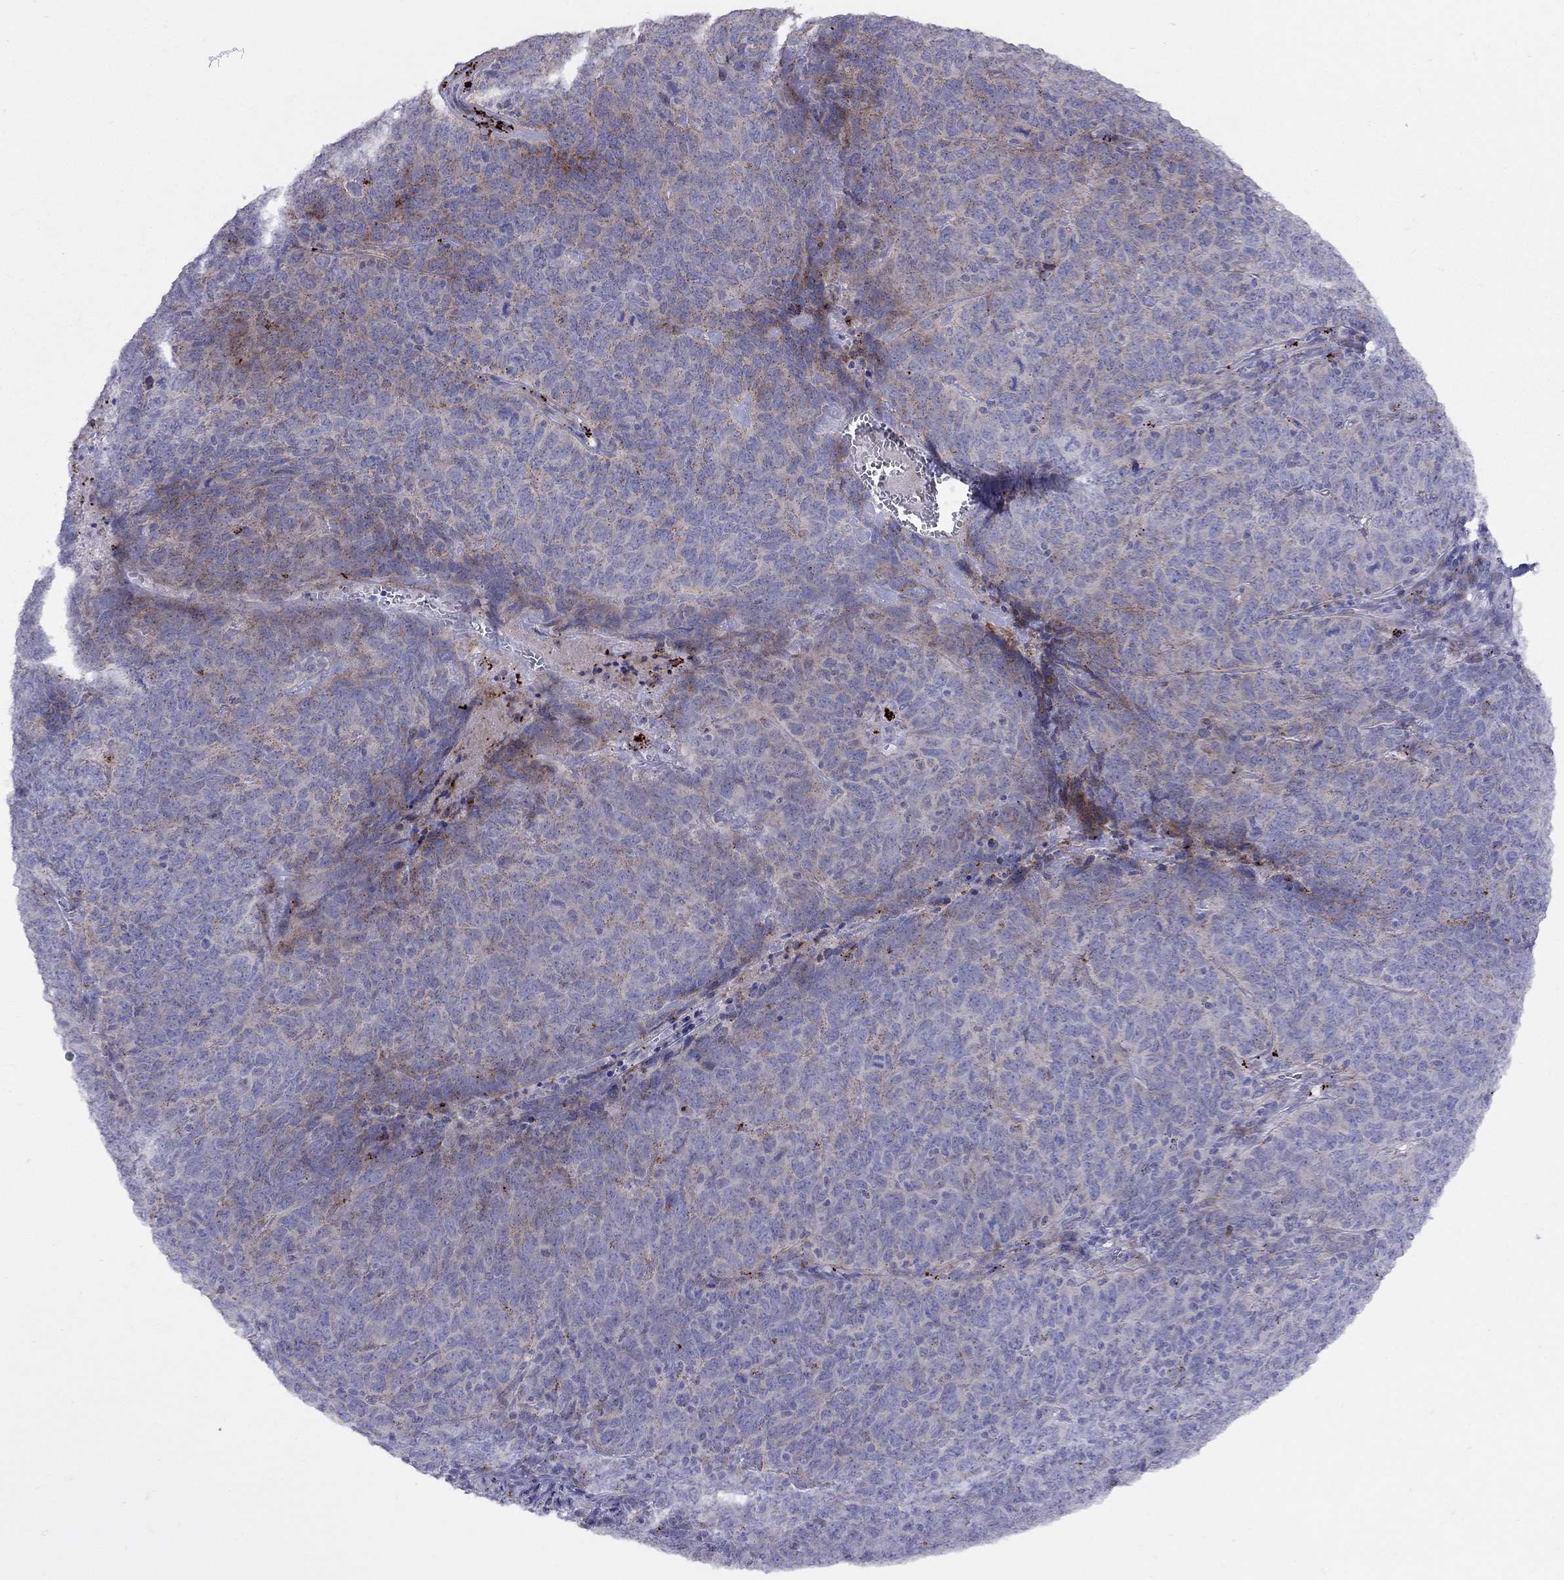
{"staining": {"intensity": "moderate", "quantity": "<25%", "location": "cytoplasmic/membranous"}, "tissue": "skin cancer", "cell_type": "Tumor cells", "image_type": "cancer", "snomed": [{"axis": "morphology", "description": "Squamous cell carcinoma, NOS"}, {"axis": "topography", "description": "Skin"}, {"axis": "topography", "description": "Anal"}], "caption": "This image exhibits immunohistochemistry staining of skin squamous cell carcinoma, with low moderate cytoplasmic/membranous positivity in about <25% of tumor cells.", "gene": "MAGEB4", "patient": {"sex": "female", "age": 51}}